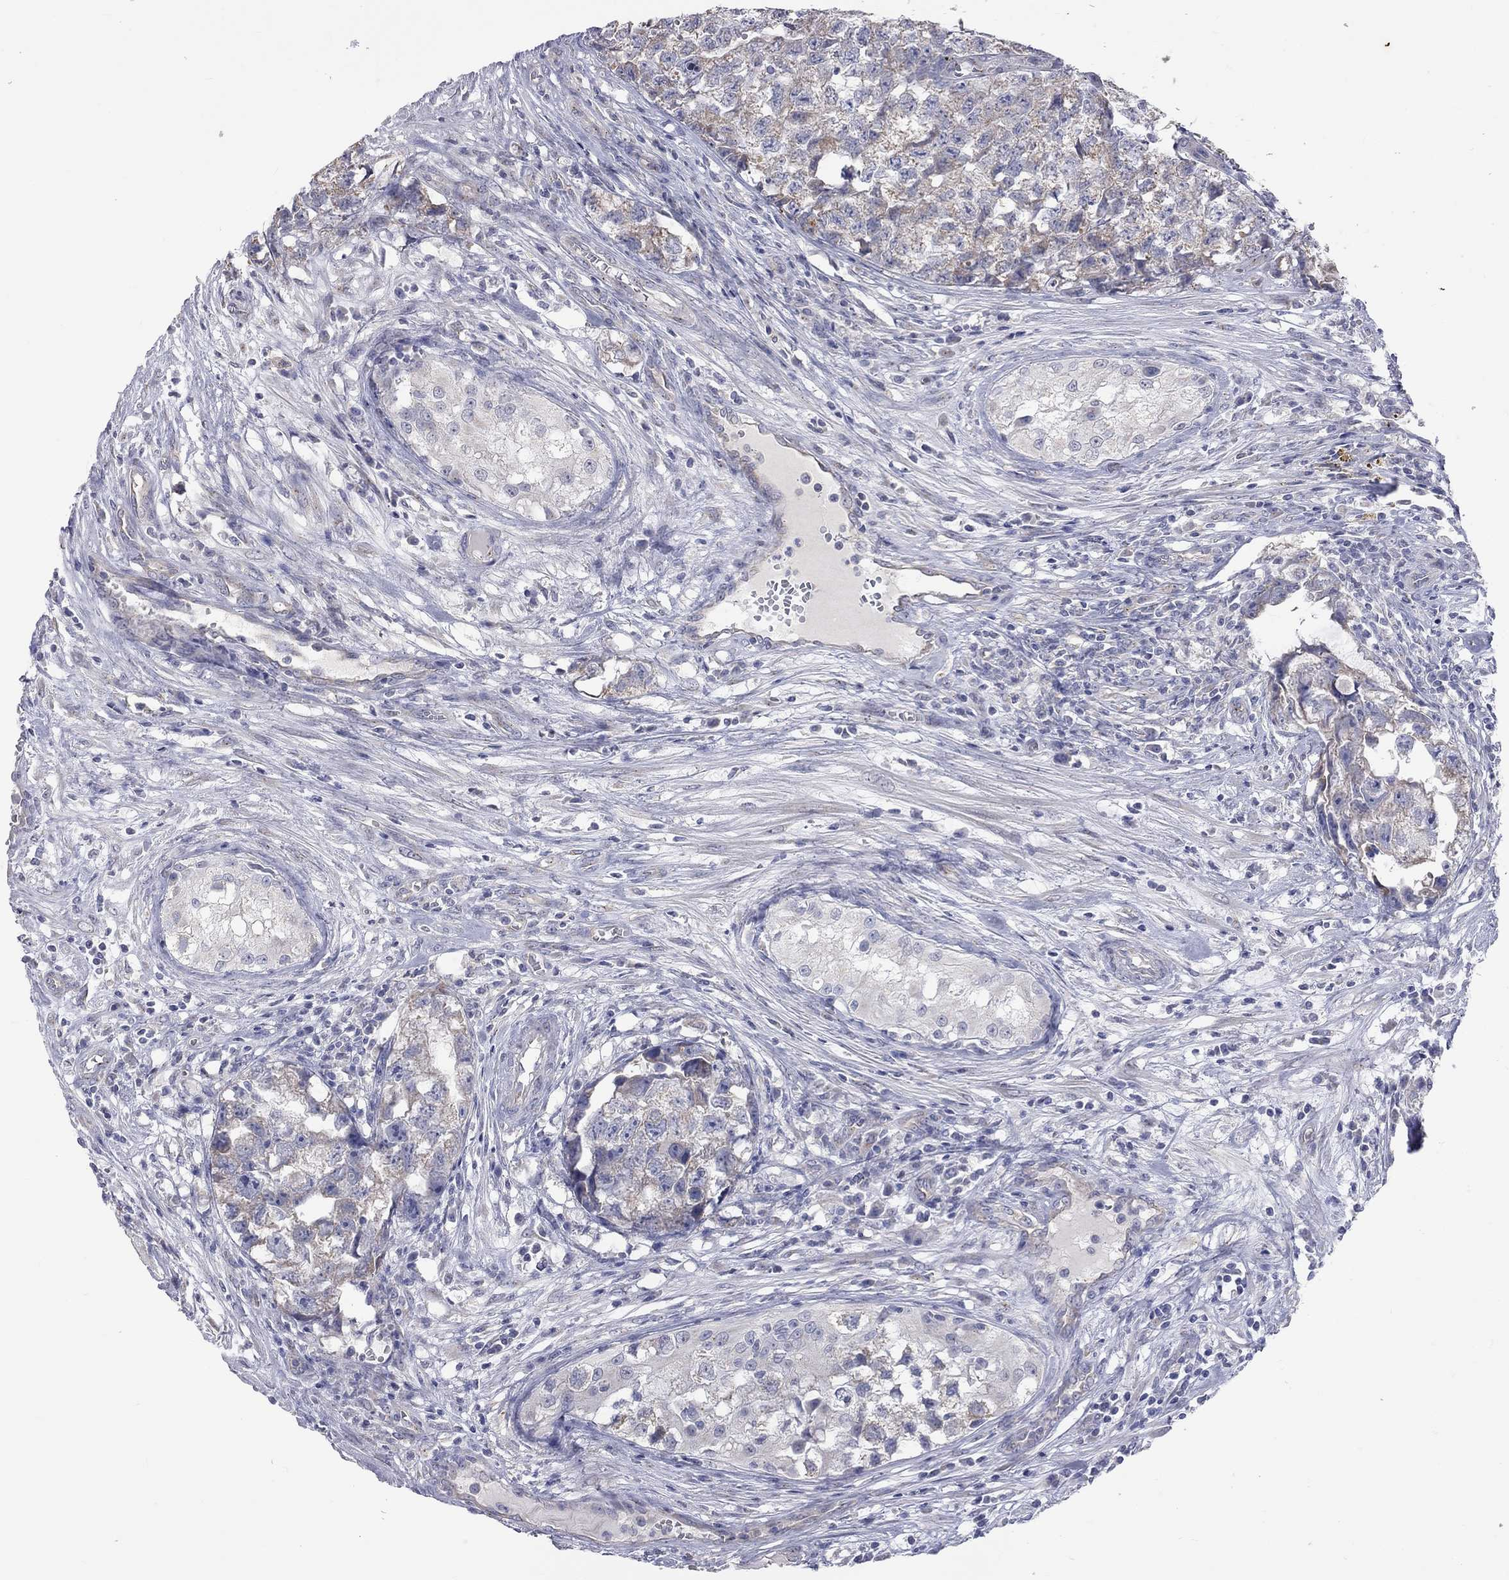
{"staining": {"intensity": "weak", "quantity": "25%-75%", "location": "cytoplasmic/membranous"}, "tissue": "testis cancer", "cell_type": "Tumor cells", "image_type": "cancer", "snomed": [{"axis": "morphology", "description": "Seminoma, NOS"}, {"axis": "morphology", "description": "Carcinoma, Embryonal, NOS"}, {"axis": "topography", "description": "Testis"}], "caption": "Seminoma (testis) stained with a protein marker displays weak staining in tumor cells.", "gene": "OPRK1", "patient": {"sex": "male", "age": 22}}